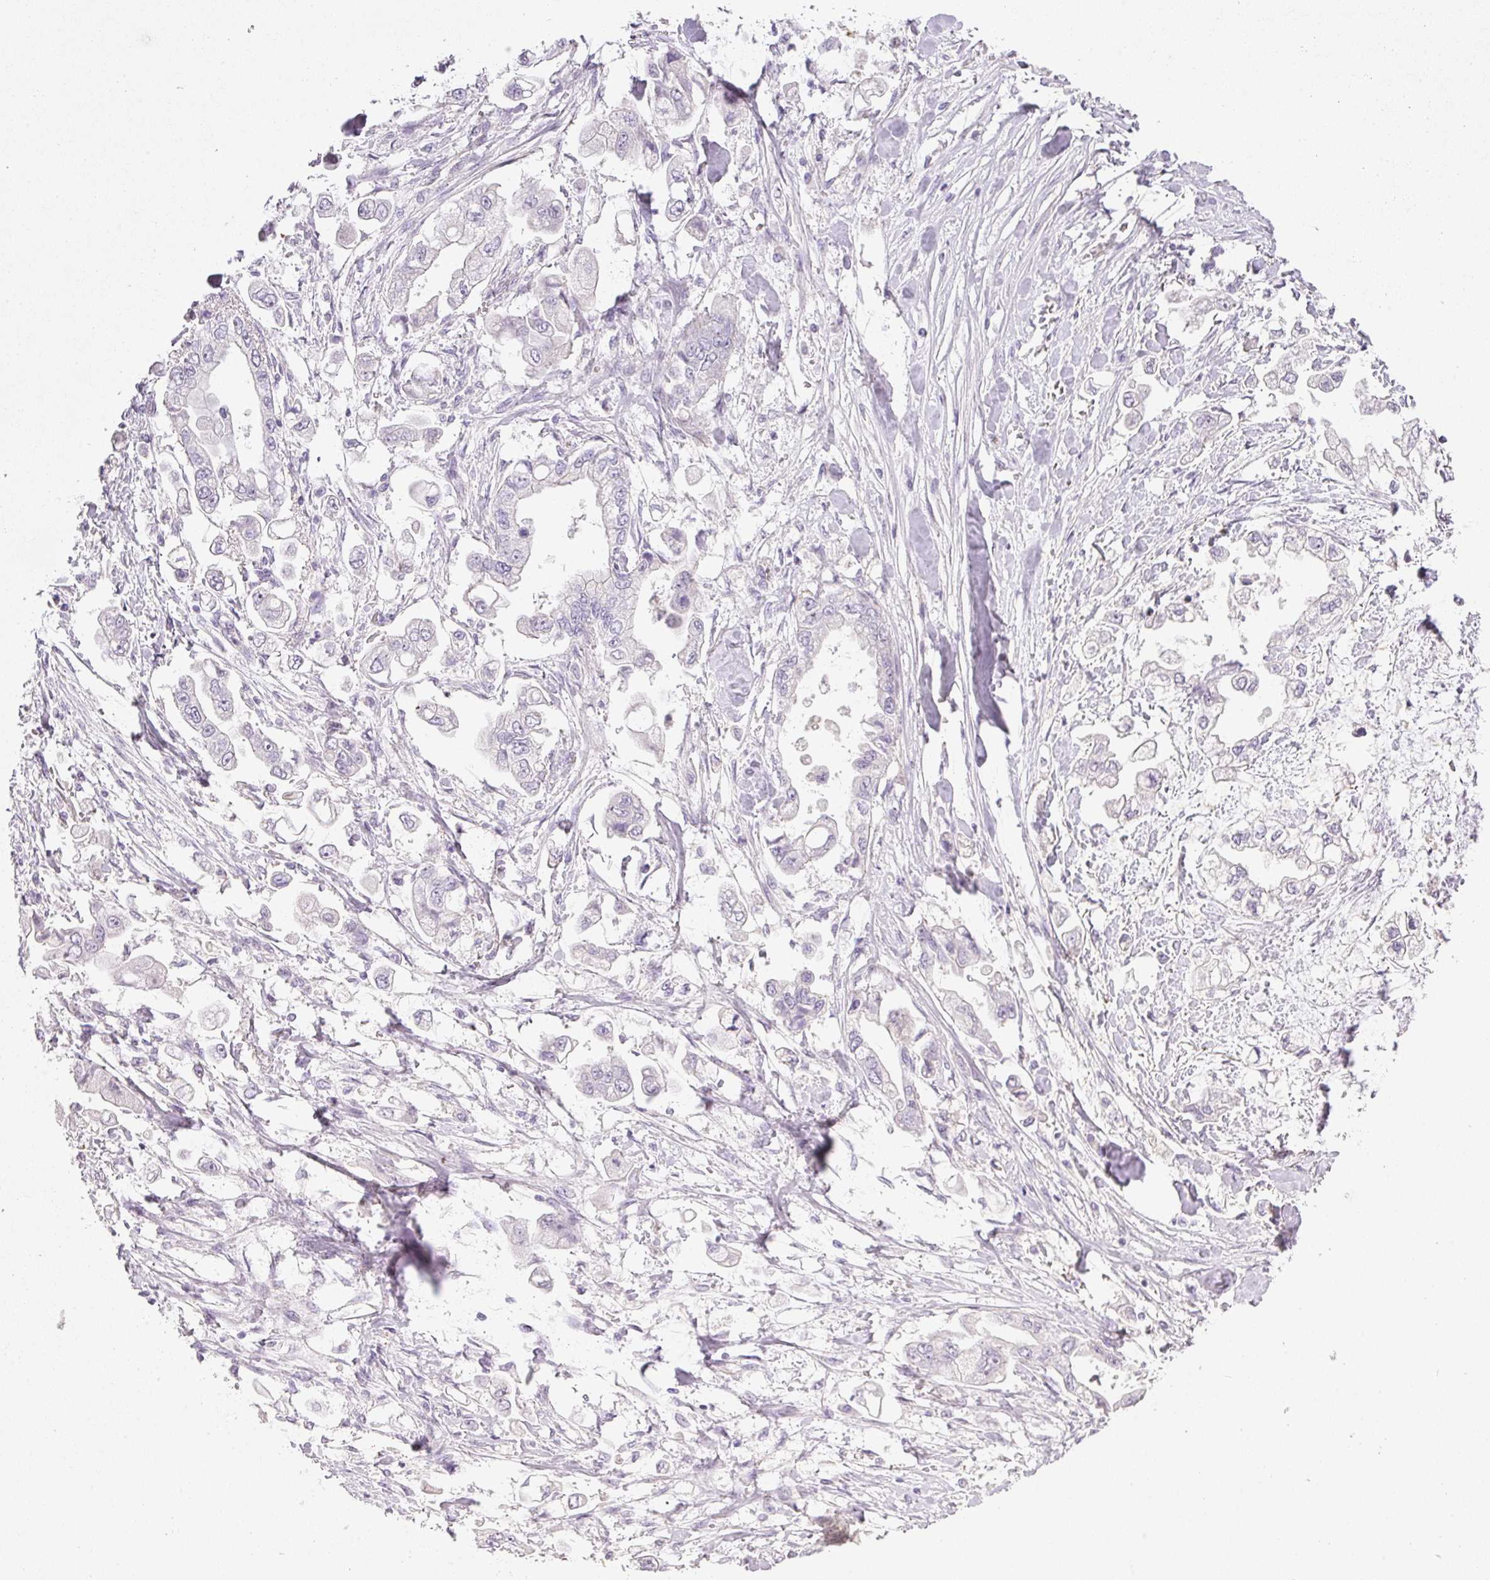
{"staining": {"intensity": "negative", "quantity": "none", "location": "none"}, "tissue": "stomach cancer", "cell_type": "Tumor cells", "image_type": "cancer", "snomed": [{"axis": "morphology", "description": "Adenocarcinoma, NOS"}, {"axis": "topography", "description": "Stomach"}], "caption": "Immunohistochemical staining of stomach cancer (adenocarcinoma) demonstrates no significant staining in tumor cells.", "gene": "RAX2", "patient": {"sex": "male", "age": 62}}